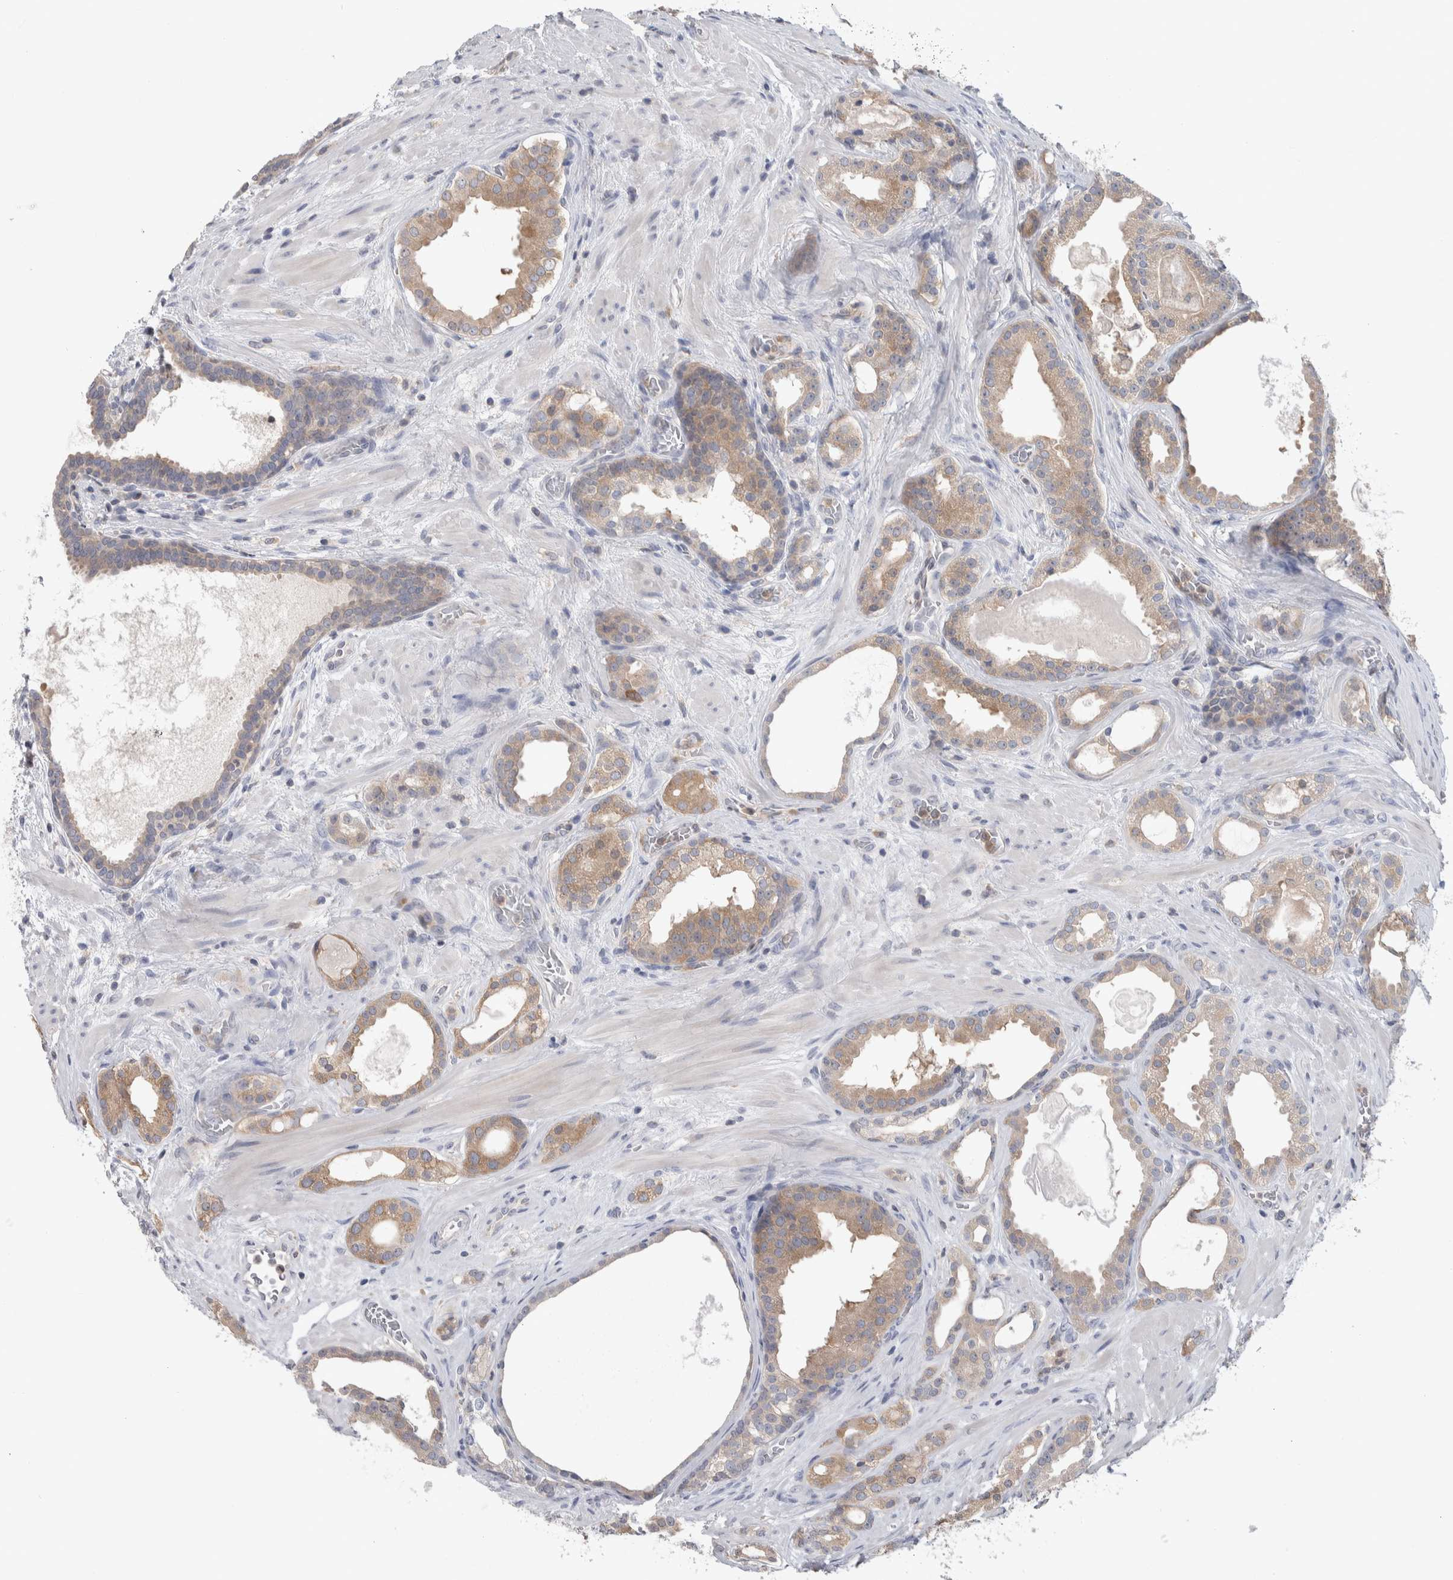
{"staining": {"intensity": "moderate", "quantity": ">75%", "location": "cytoplasmic/membranous"}, "tissue": "prostate cancer", "cell_type": "Tumor cells", "image_type": "cancer", "snomed": [{"axis": "morphology", "description": "Adenocarcinoma, High grade"}, {"axis": "topography", "description": "Prostate"}], "caption": "A medium amount of moderate cytoplasmic/membranous staining is present in approximately >75% of tumor cells in high-grade adenocarcinoma (prostate) tissue.", "gene": "HTATIP2", "patient": {"sex": "male", "age": 60}}